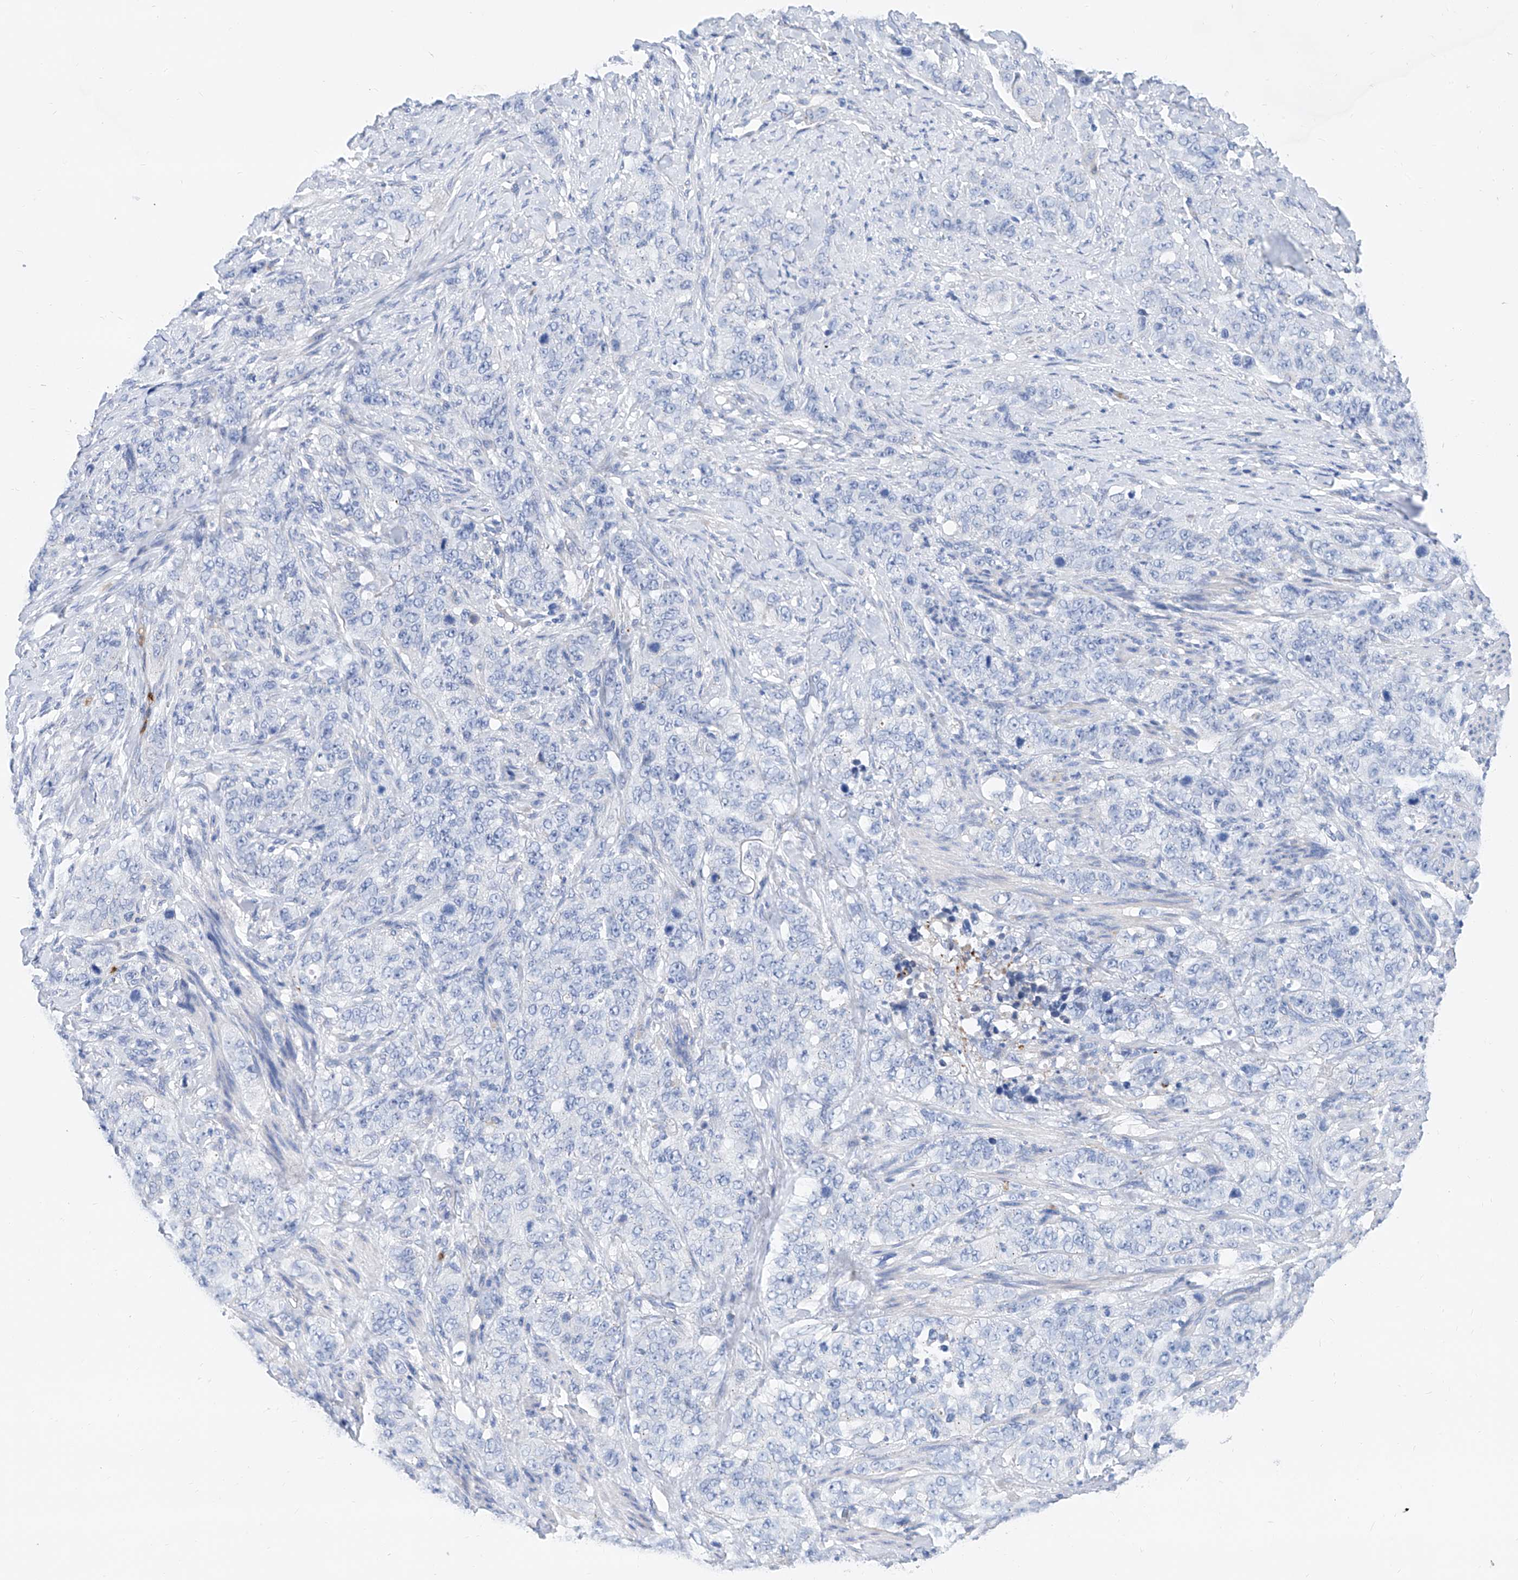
{"staining": {"intensity": "negative", "quantity": "none", "location": "none"}, "tissue": "stomach cancer", "cell_type": "Tumor cells", "image_type": "cancer", "snomed": [{"axis": "morphology", "description": "Adenocarcinoma, NOS"}, {"axis": "topography", "description": "Stomach"}], "caption": "Immunohistochemical staining of stomach cancer demonstrates no significant staining in tumor cells.", "gene": "SLC25A29", "patient": {"sex": "male", "age": 48}}